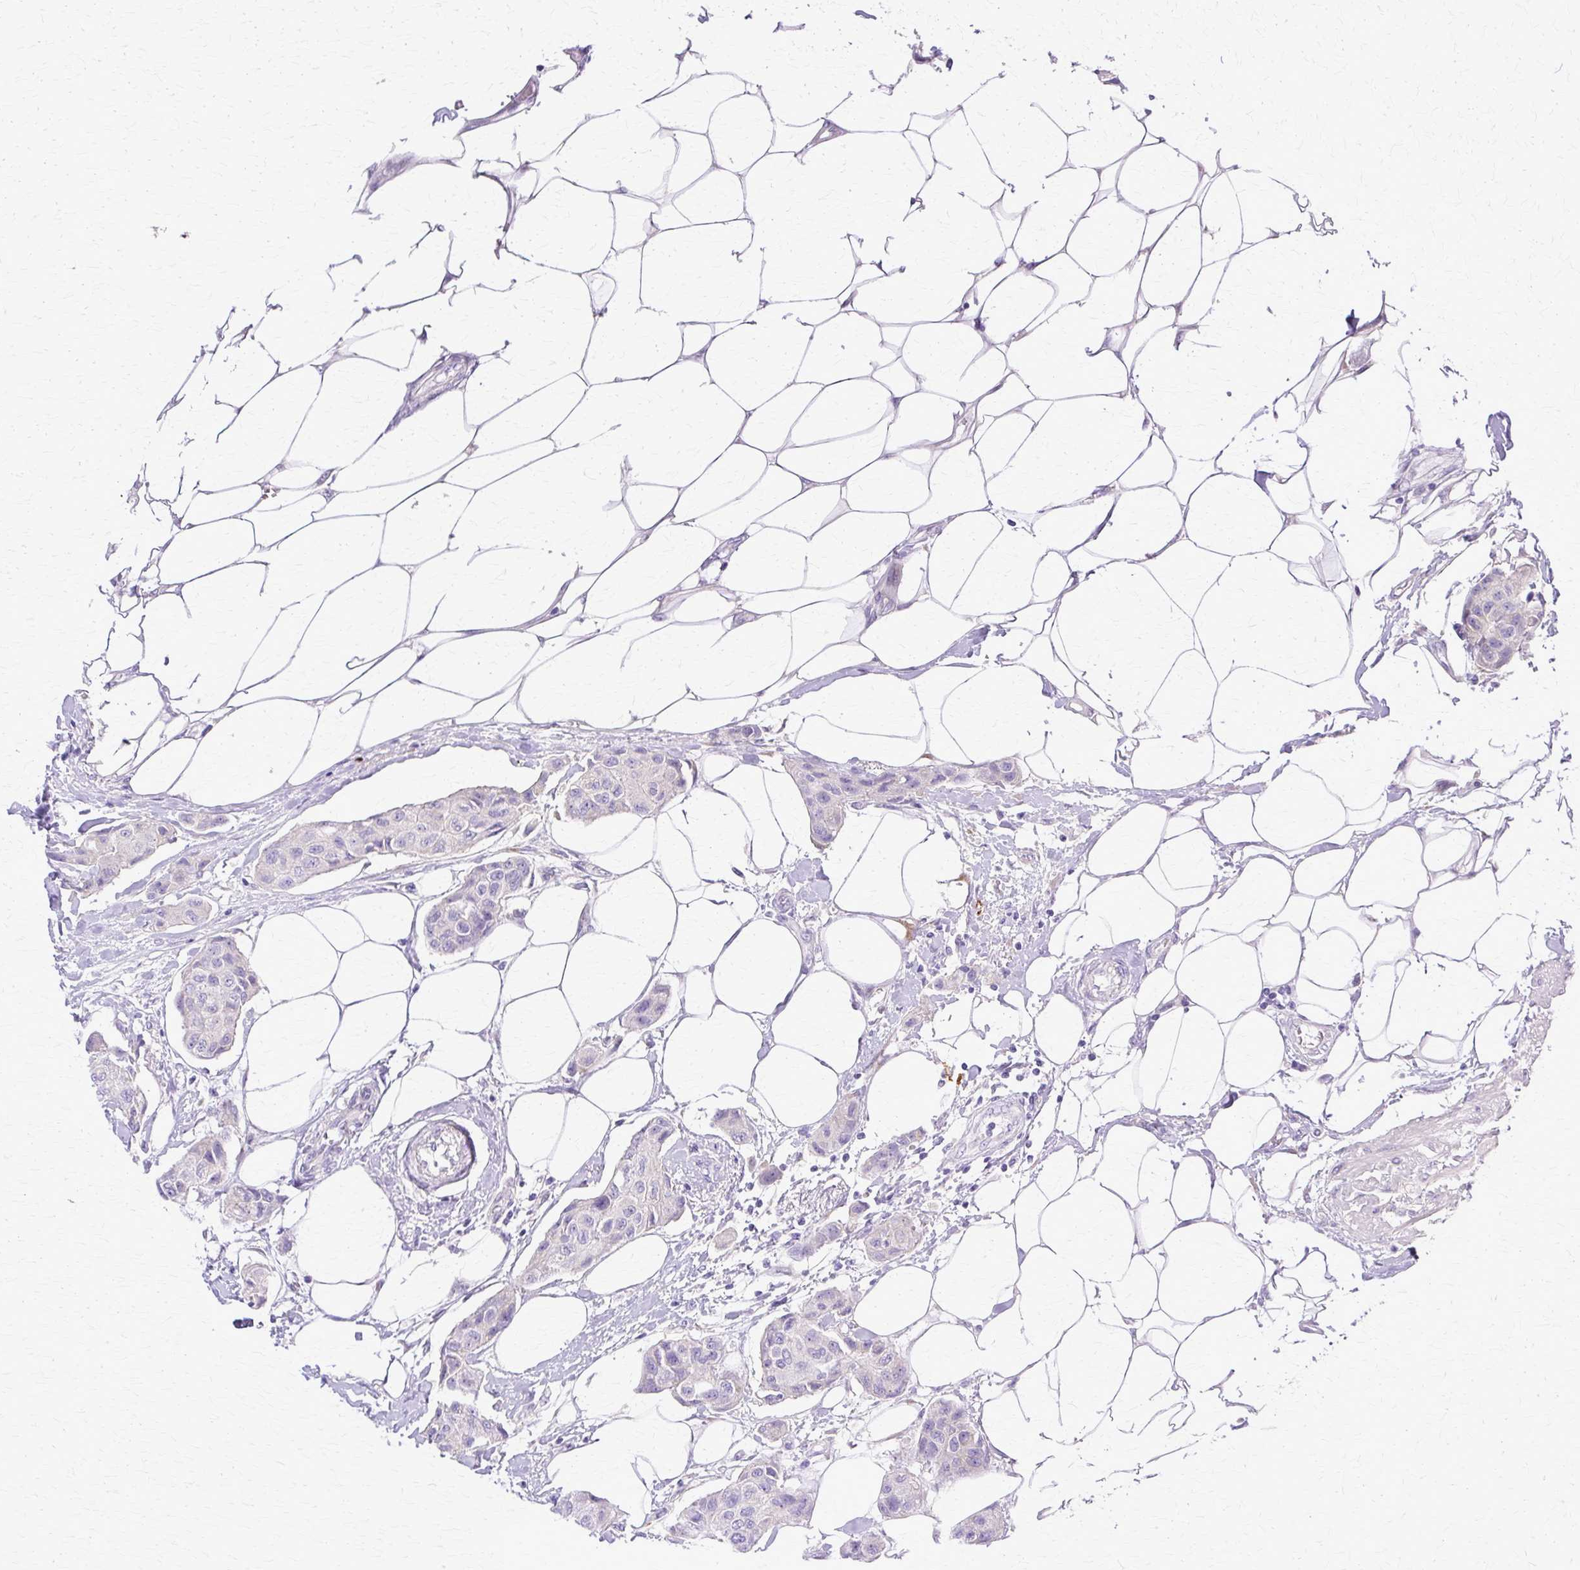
{"staining": {"intensity": "negative", "quantity": "none", "location": "none"}, "tissue": "breast cancer", "cell_type": "Tumor cells", "image_type": "cancer", "snomed": [{"axis": "morphology", "description": "Duct carcinoma"}, {"axis": "topography", "description": "Breast"}, {"axis": "topography", "description": "Lymph node"}], "caption": "A micrograph of human infiltrating ductal carcinoma (breast) is negative for staining in tumor cells.", "gene": "TBC1D3G", "patient": {"sex": "female", "age": 80}}